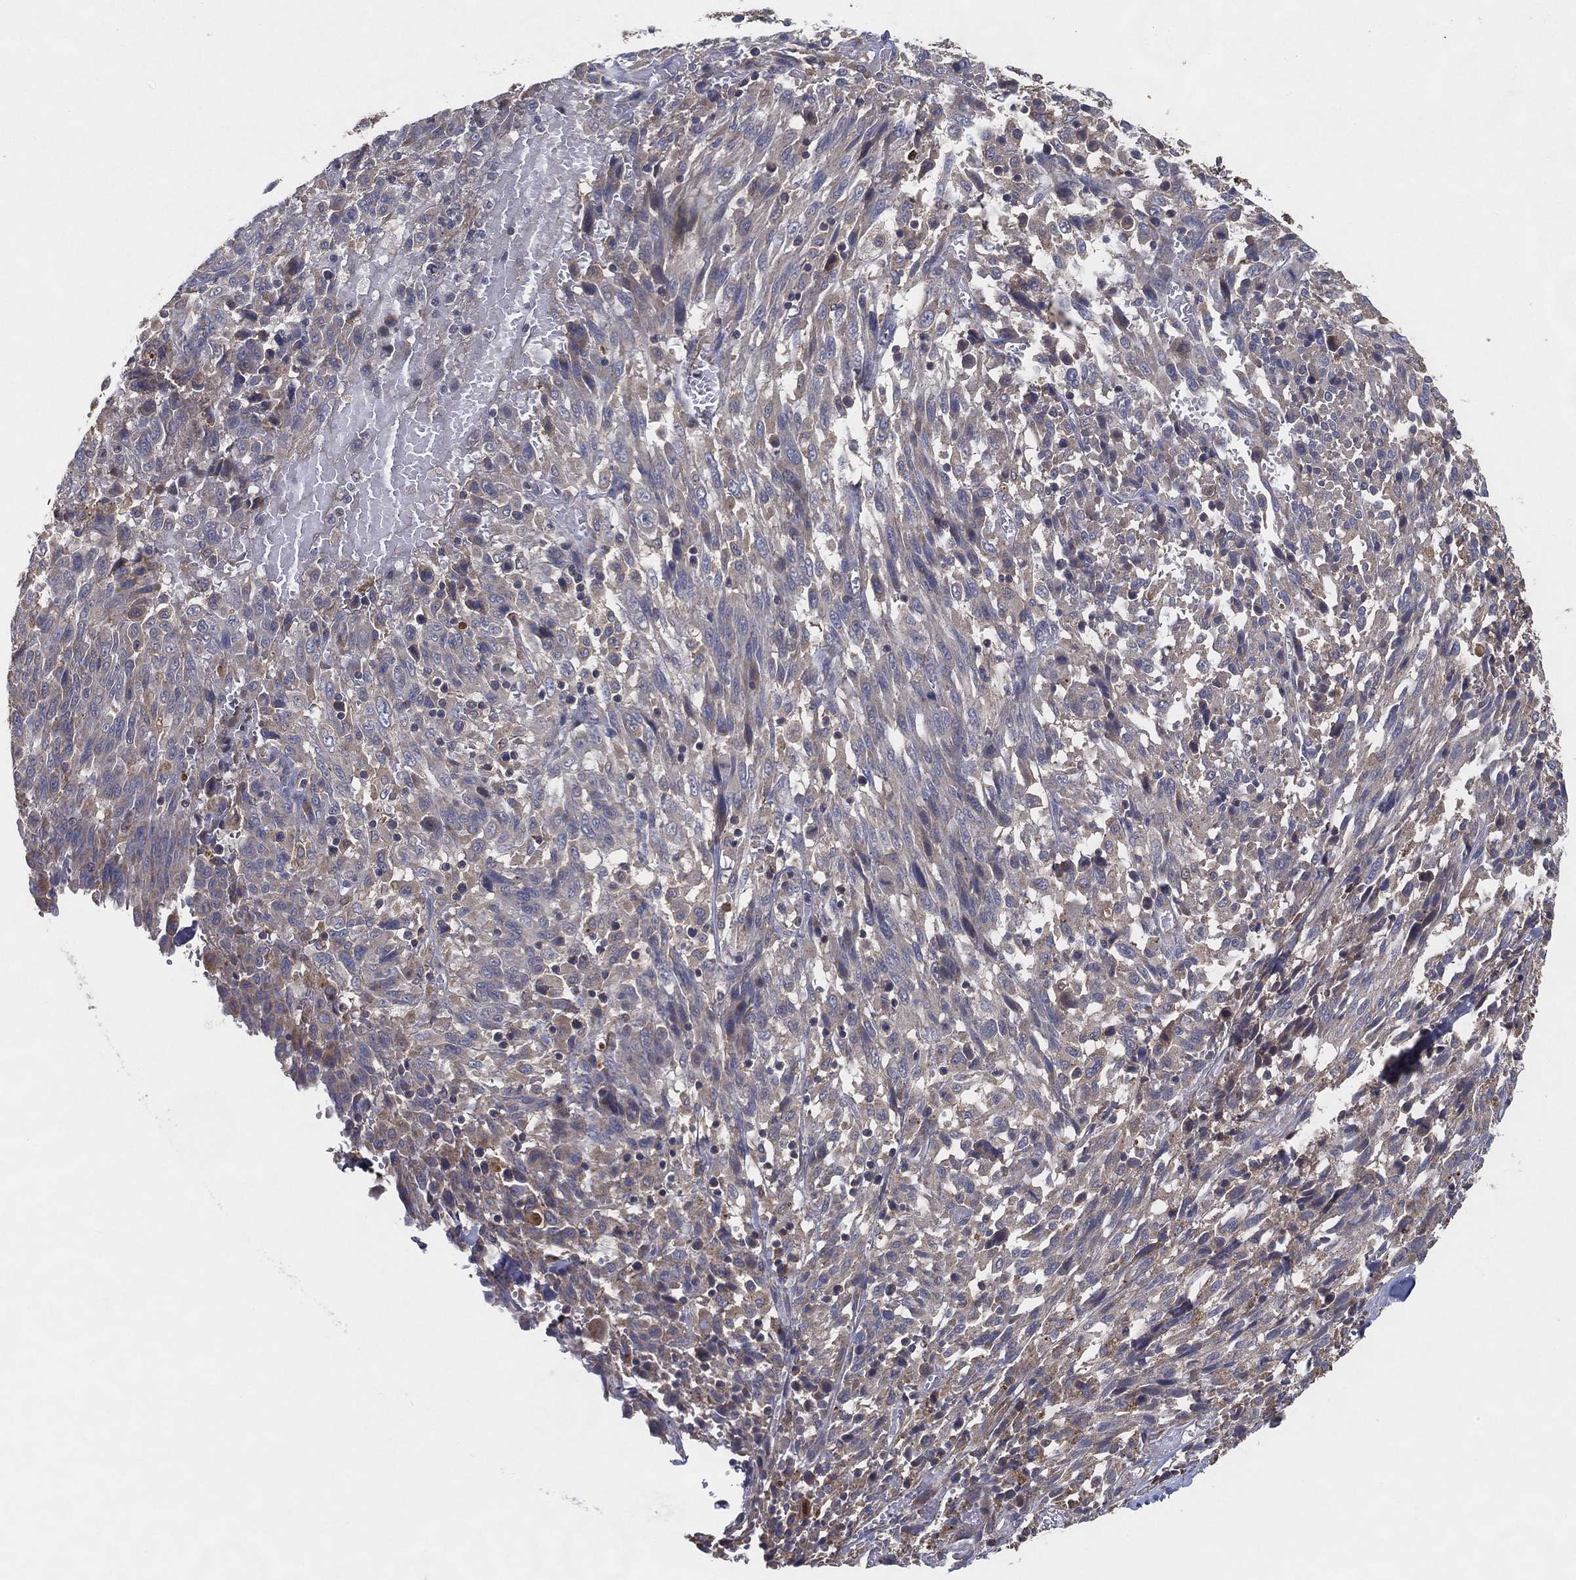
{"staining": {"intensity": "weak", "quantity": "<25%", "location": "cytoplasmic/membranous"}, "tissue": "melanoma", "cell_type": "Tumor cells", "image_type": "cancer", "snomed": [{"axis": "morphology", "description": "Malignant melanoma, NOS"}, {"axis": "topography", "description": "Skin"}], "caption": "Human melanoma stained for a protein using immunohistochemistry demonstrates no positivity in tumor cells.", "gene": "MT-ND1", "patient": {"sex": "female", "age": 91}}